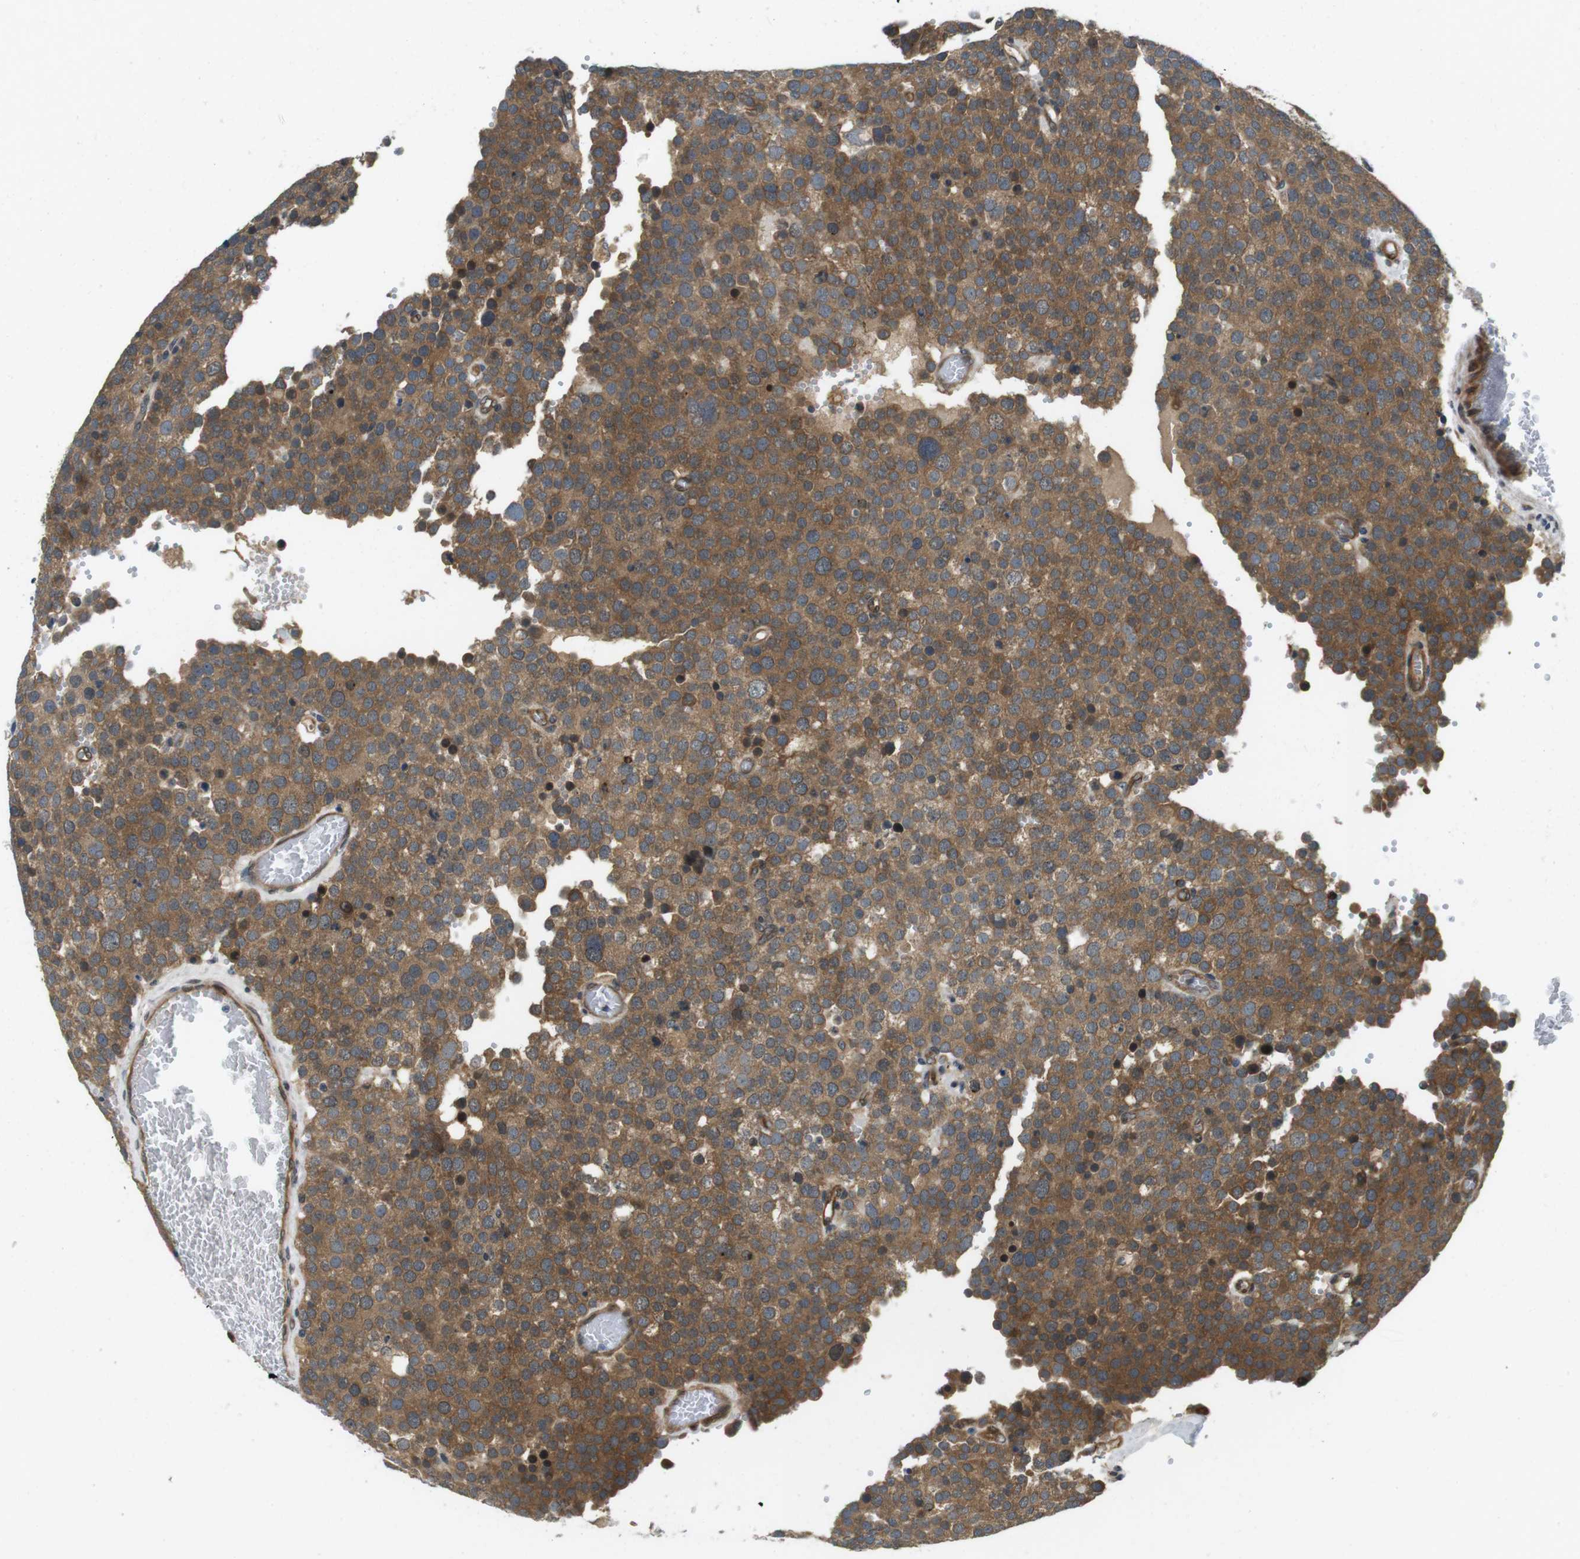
{"staining": {"intensity": "moderate", "quantity": ">75%", "location": "cytoplasmic/membranous"}, "tissue": "testis cancer", "cell_type": "Tumor cells", "image_type": "cancer", "snomed": [{"axis": "morphology", "description": "Normal tissue, NOS"}, {"axis": "morphology", "description": "Seminoma, NOS"}, {"axis": "topography", "description": "Testis"}], "caption": "About >75% of tumor cells in human seminoma (testis) show moderate cytoplasmic/membranous protein positivity as visualized by brown immunohistochemical staining.", "gene": "PALD1", "patient": {"sex": "male", "age": 71}}